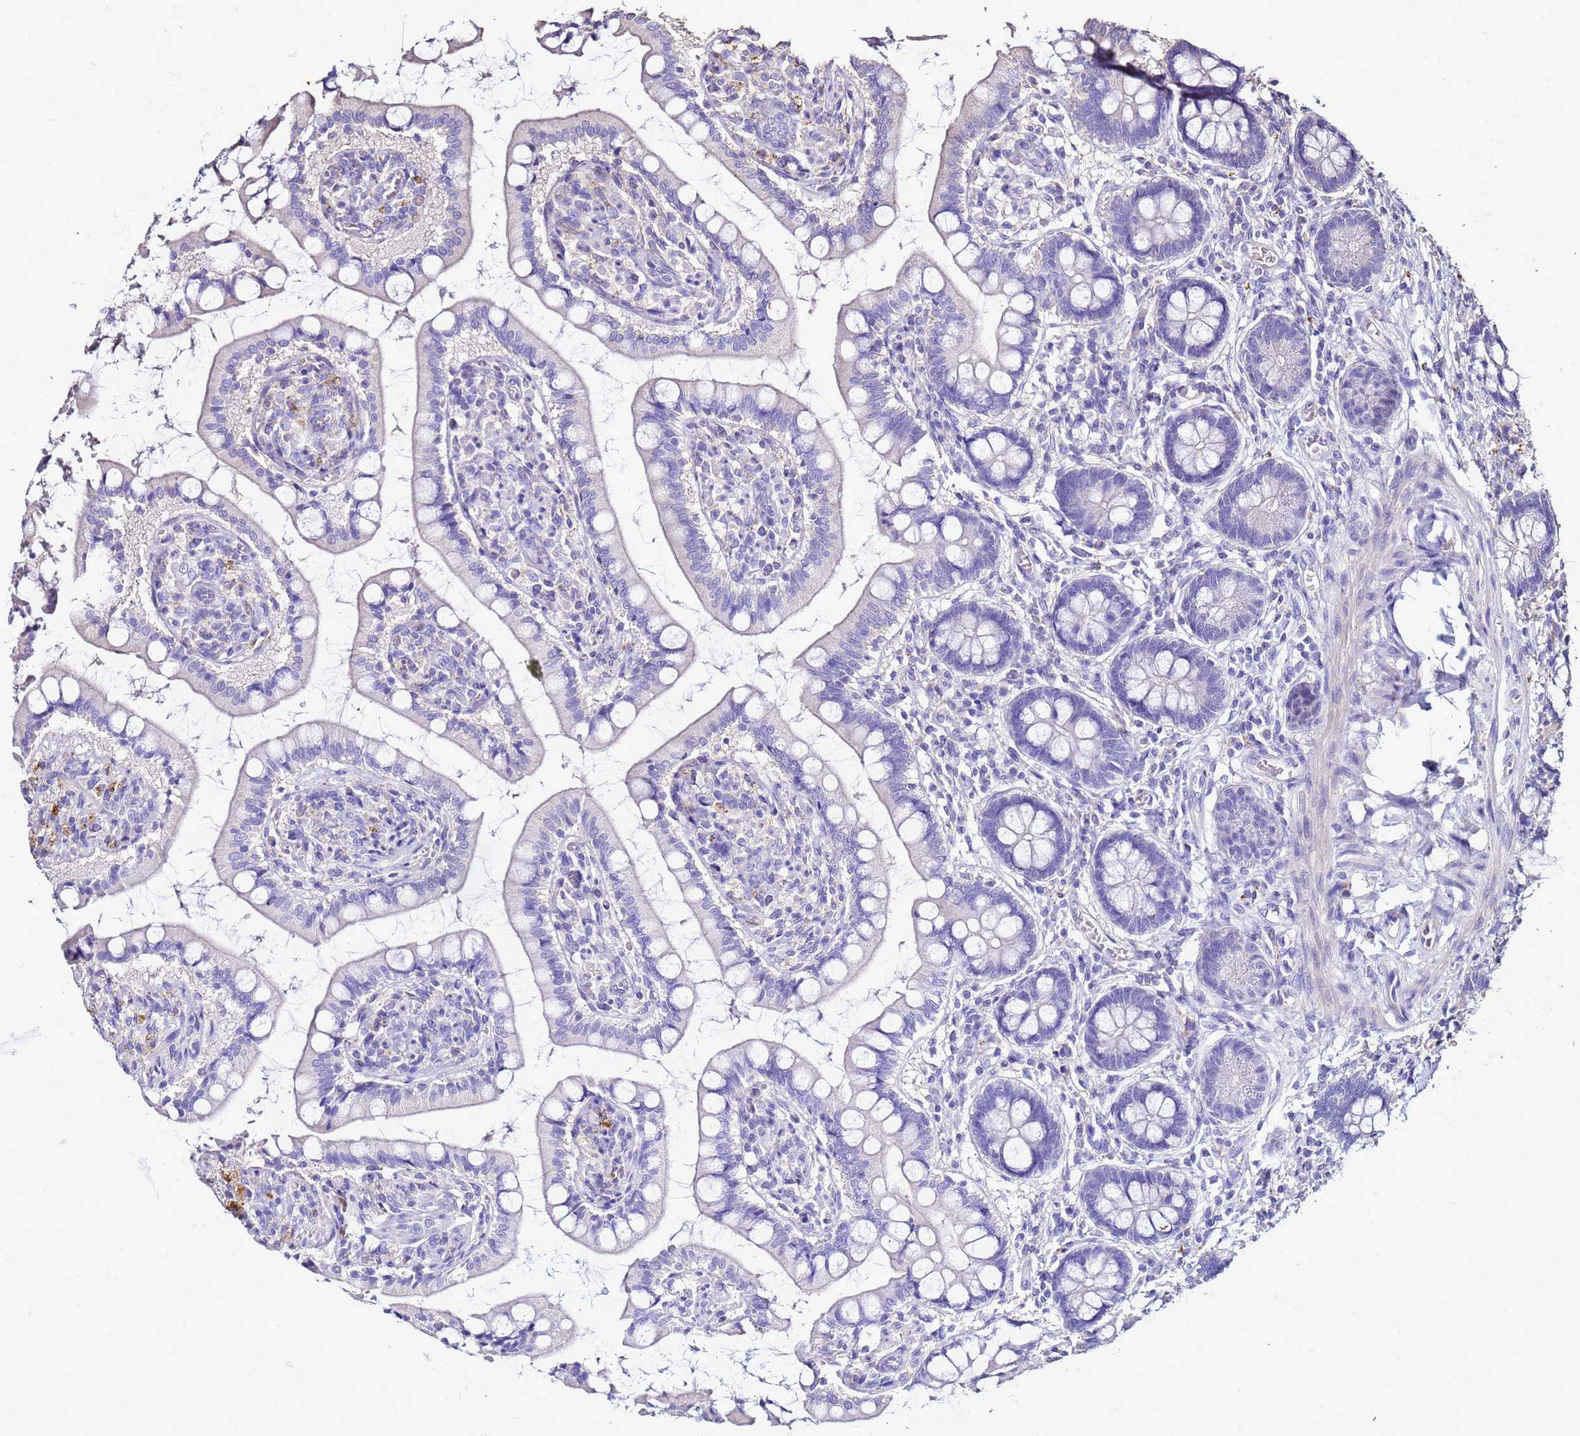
{"staining": {"intensity": "weak", "quantity": "<25%", "location": "cytoplasmic/membranous"}, "tissue": "small intestine", "cell_type": "Glandular cells", "image_type": "normal", "snomed": [{"axis": "morphology", "description": "Normal tissue, NOS"}, {"axis": "topography", "description": "Small intestine"}], "caption": "Small intestine stained for a protein using immunohistochemistry reveals no positivity glandular cells.", "gene": "S100A2", "patient": {"sex": "male", "age": 52}}